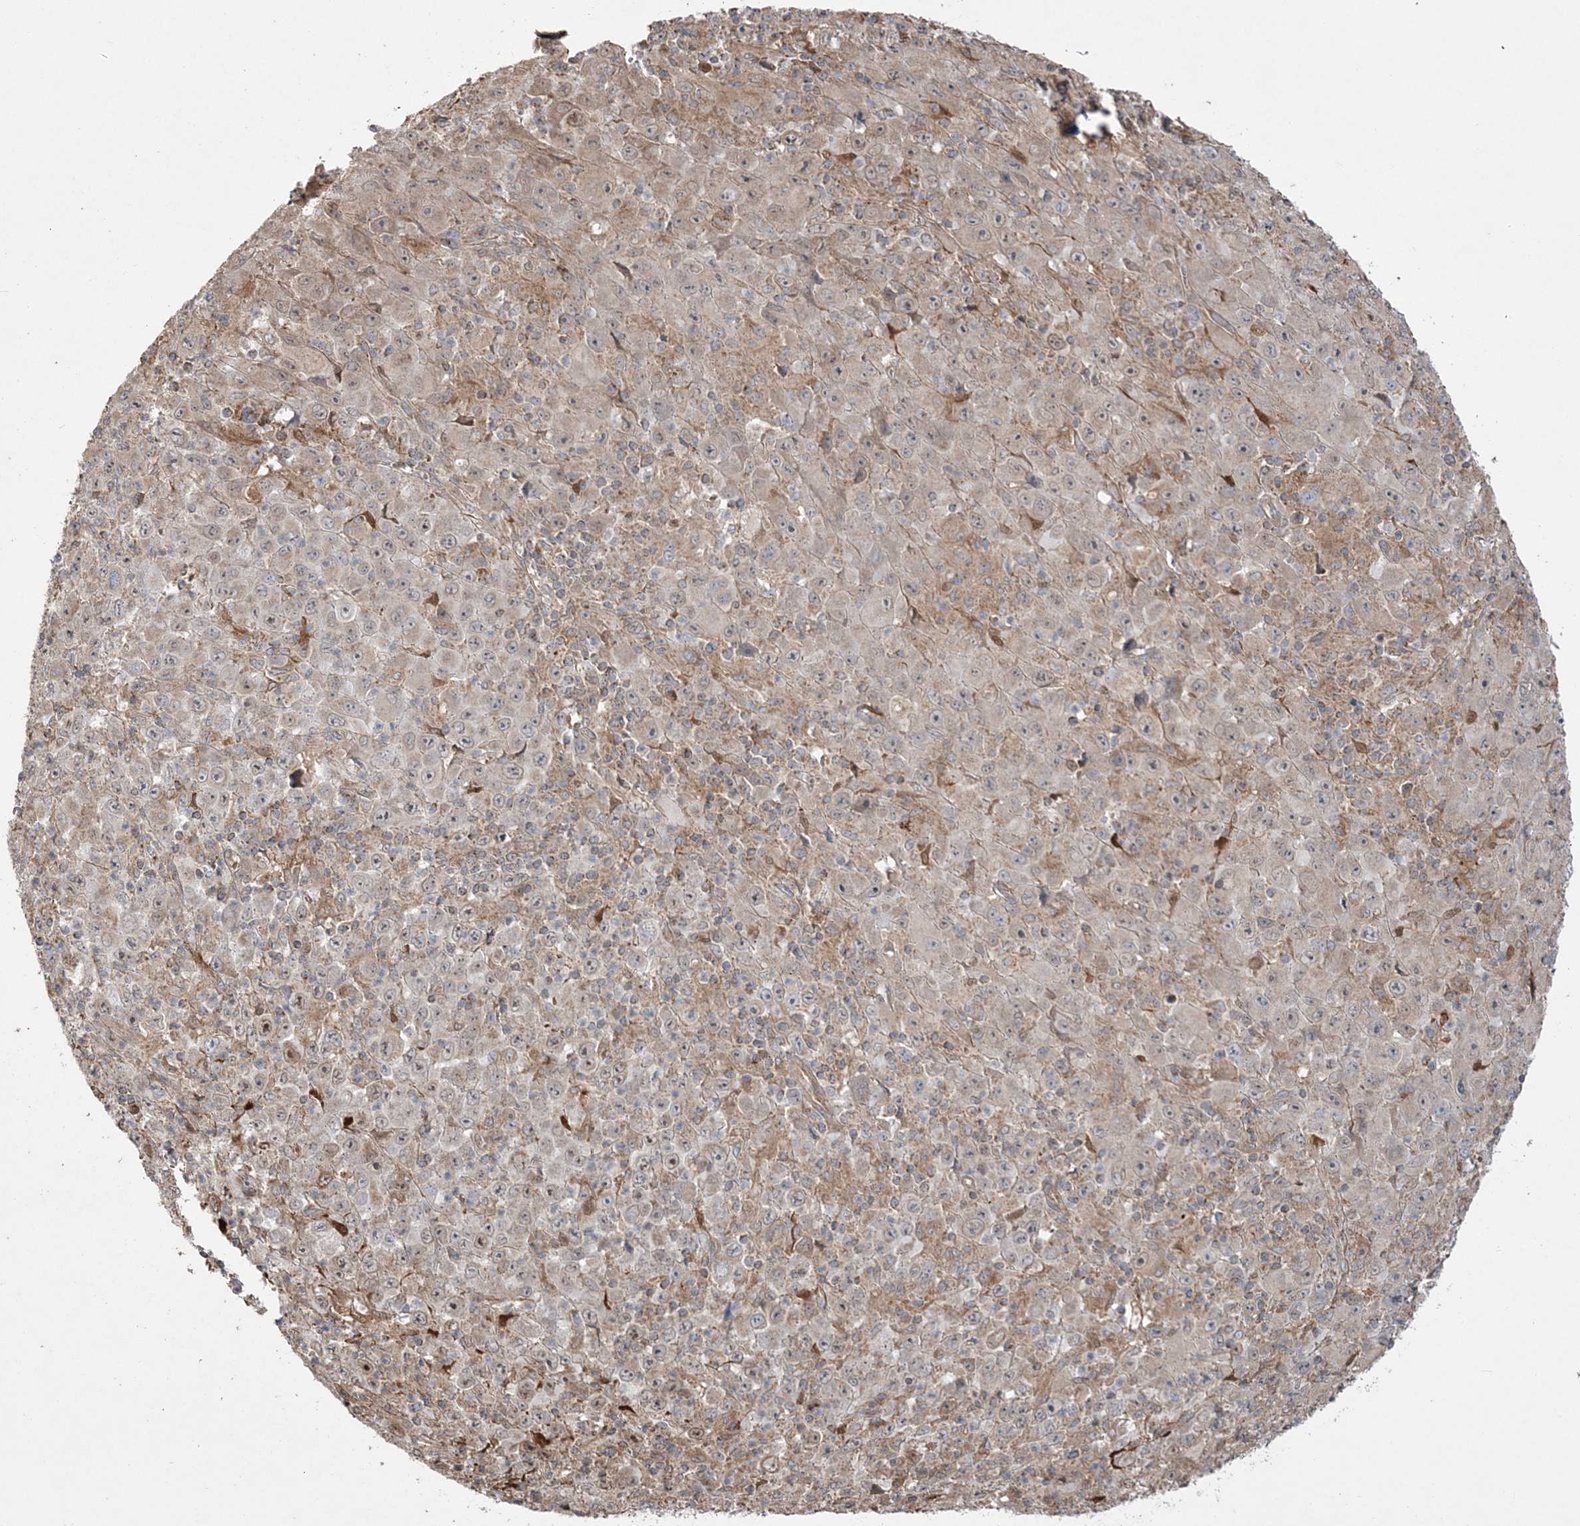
{"staining": {"intensity": "weak", "quantity": "<25%", "location": "cytoplasmic/membranous"}, "tissue": "melanoma", "cell_type": "Tumor cells", "image_type": "cancer", "snomed": [{"axis": "morphology", "description": "Malignant melanoma, Metastatic site"}, {"axis": "topography", "description": "Skin"}], "caption": "An immunohistochemistry (IHC) photomicrograph of malignant melanoma (metastatic site) is shown. There is no staining in tumor cells of malignant melanoma (metastatic site).", "gene": "SCLT1", "patient": {"sex": "female", "age": 56}}